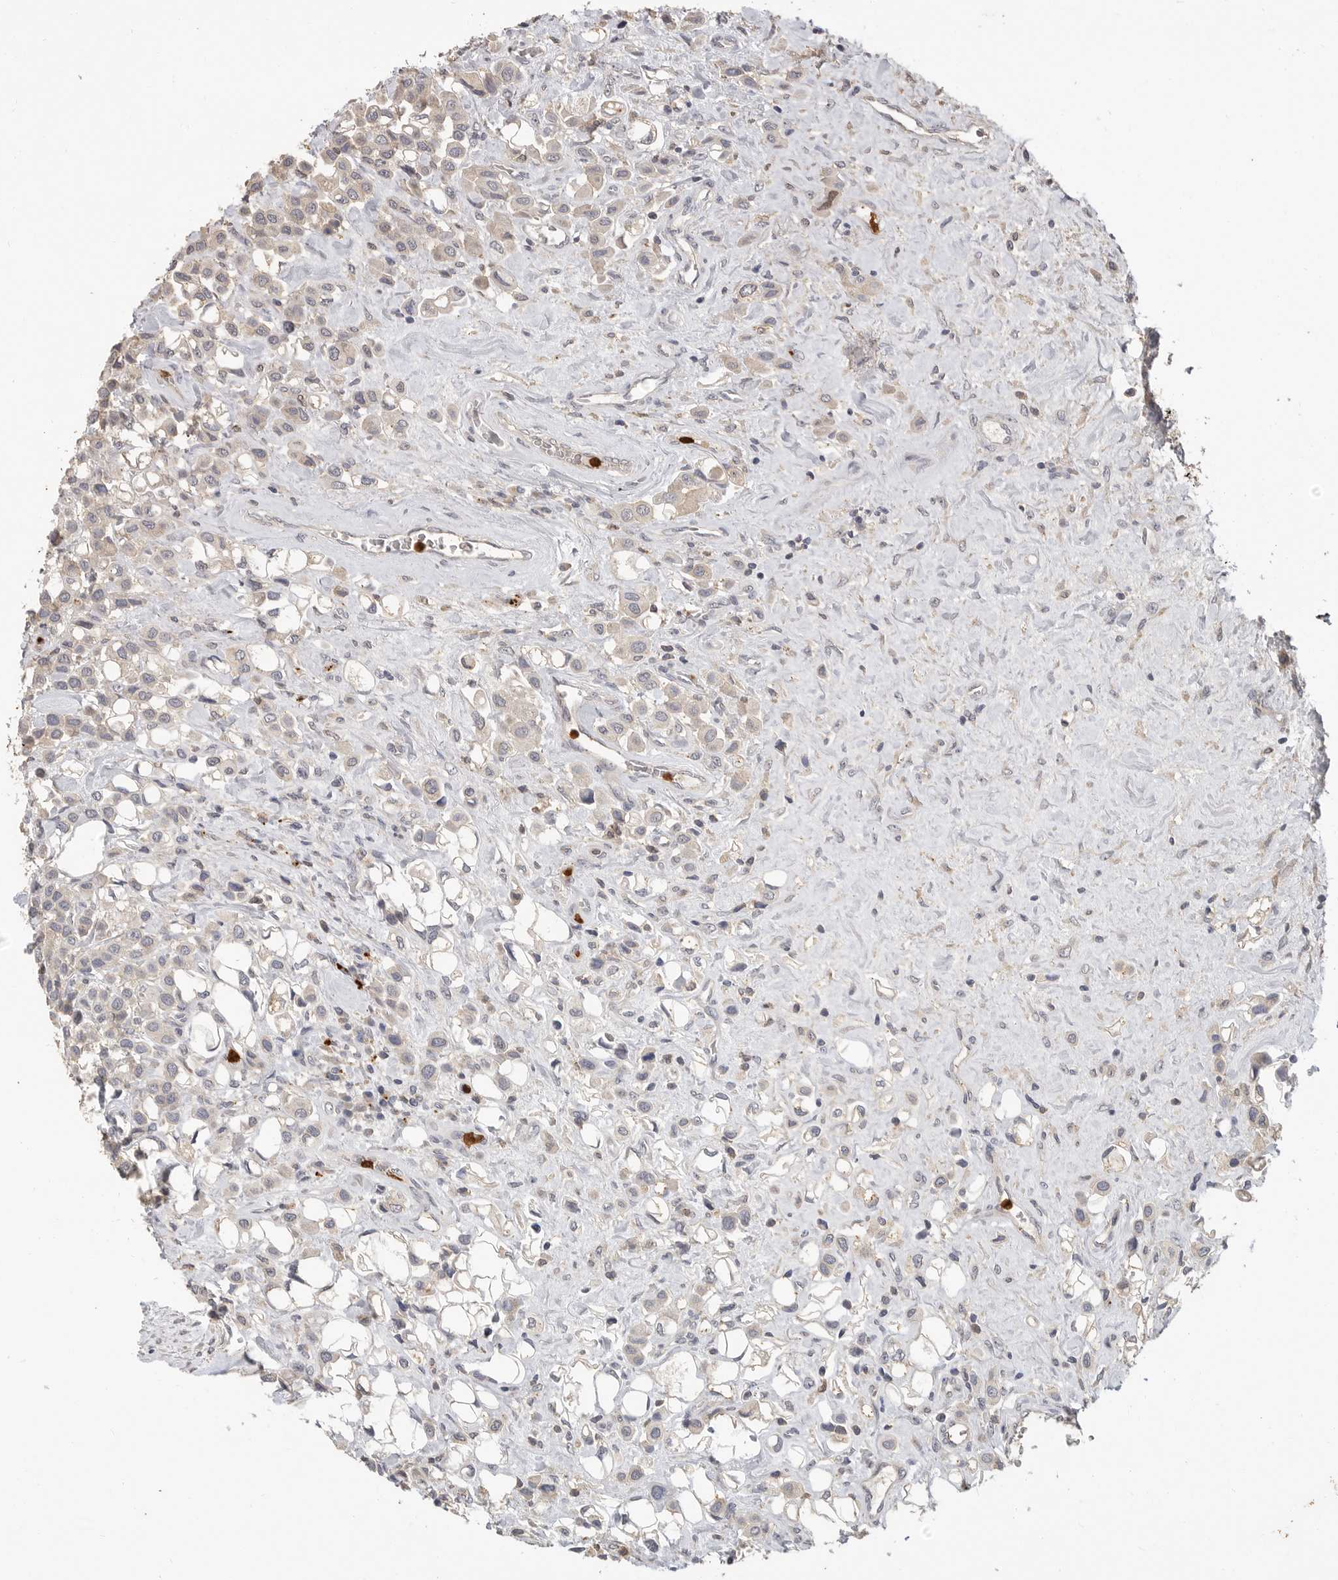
{"staining": {"intensity": "negative", "quantity": "none", "location": "none"}, "tissue": "urothelial cancer", "cell_type": "Tumor cells", "image_type": "cancer", "snomed": [{"axis": "morphology", "description": "Urothelial carcinoma, High grade"}, {"axis": "topography", "description": "Urinary bladder"}], "caption": "Immunohistochemical staining of urothelial cancer displays no significant staining in tumor cells. The staining is performed using DAB (3,3'-diaminobenzidine) brown chromogen with nuclei counter-stained in using hematoxylin.", "gene": "LTBR", "patient": {"sex": "male", "age": 50}}